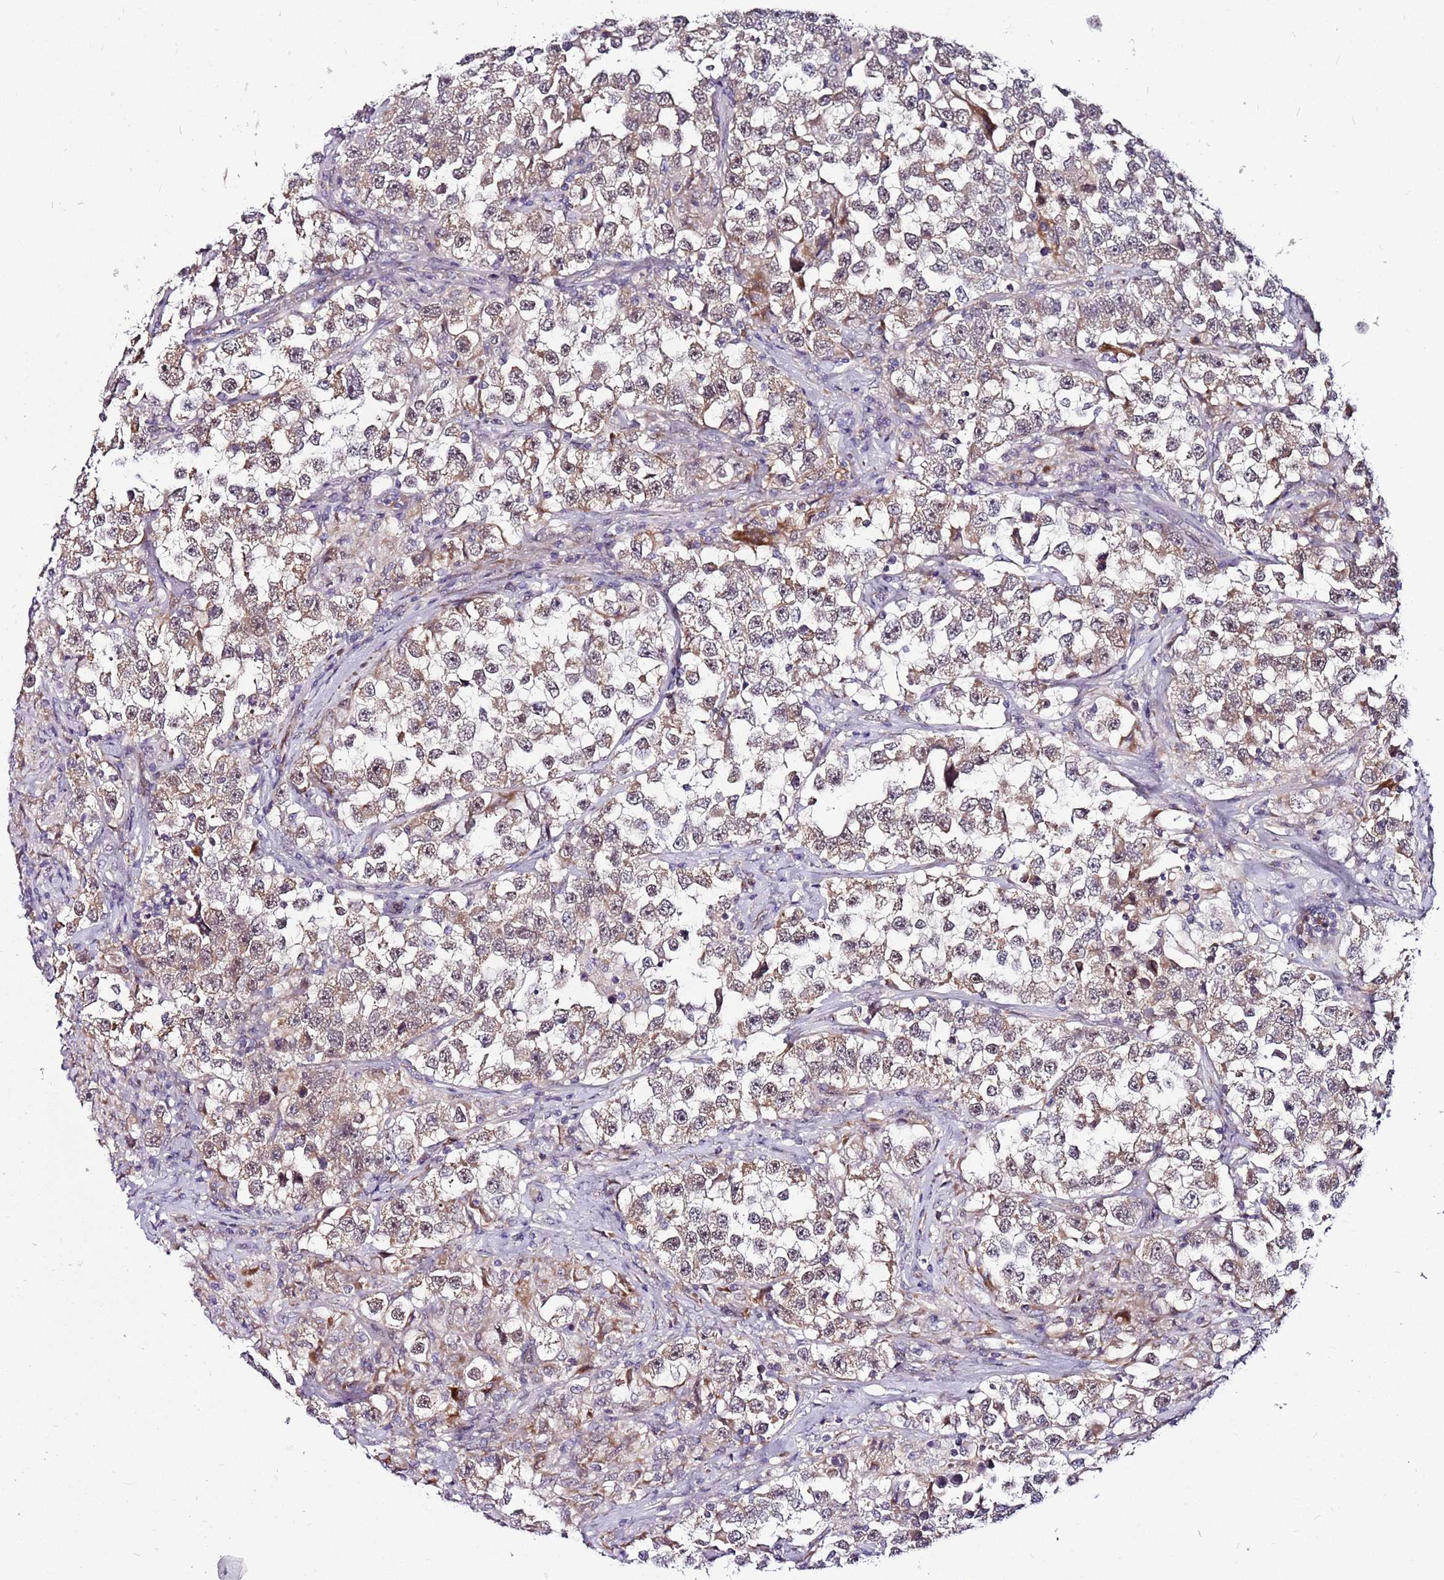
{"staining": {"intensity": "moderate", "quantity": "25%-75%", "location": "cytoplasmic/membranous"}, "tissue": "testis cancer", "cell_type": "Tumor cells", "image_type": "cancer", "snomed": [{"axis": "morphology", "description": "Seminoma, NOS"}, {"axis": "topography", "description": "Testis"}], "caption": "About 25%-75% of tumor cells in testis seminoma display moderate cytoplasmic/membranous protein staining as visualized by brown immunohistochemical staining.", "gene": "POLE3", "patient": {"sex": "male", "age": 46}}